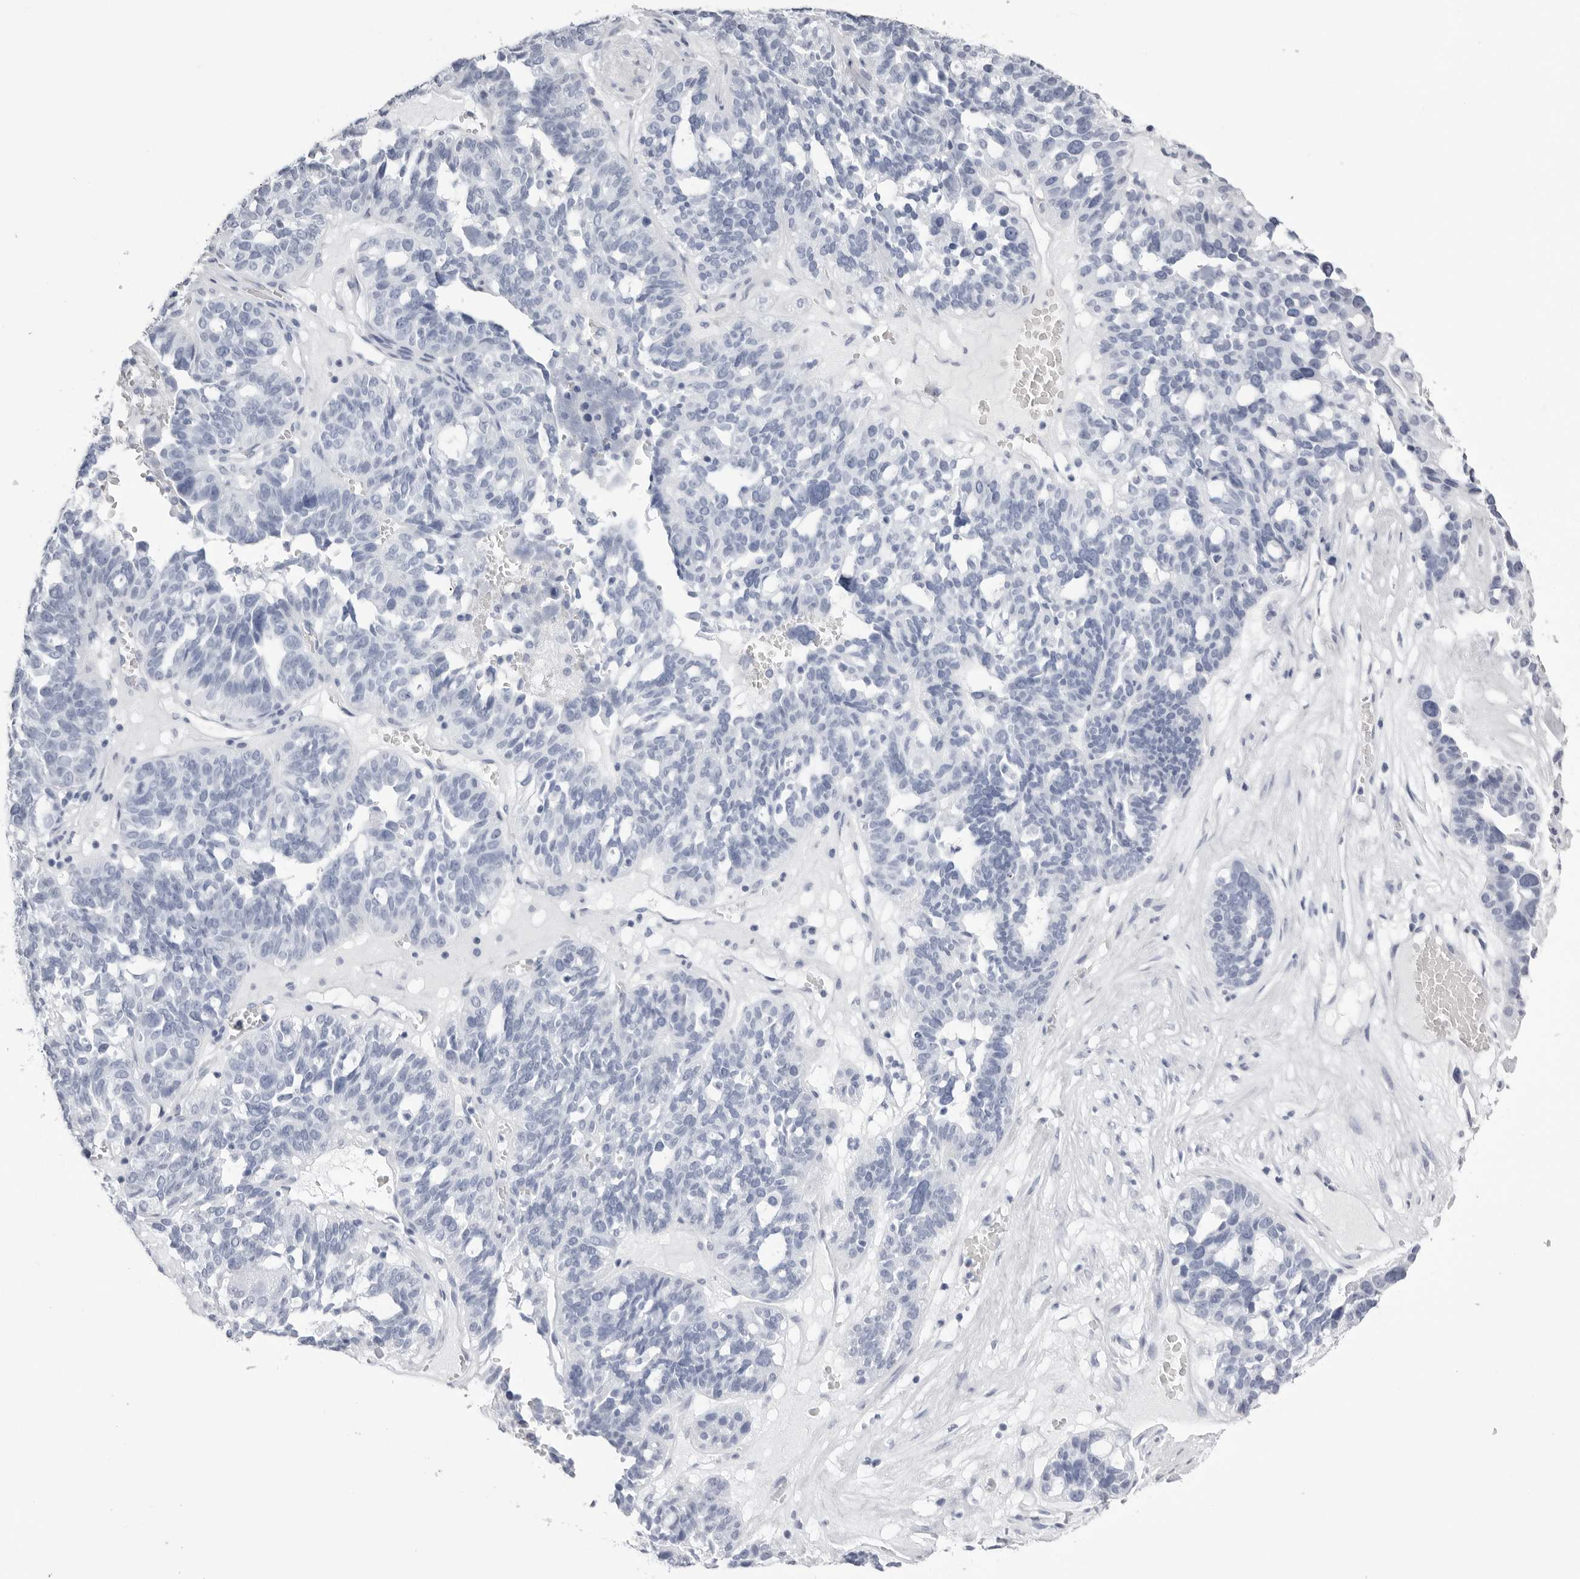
{"staining": {"intensity": "negative", "quantity": "none", "location": "none"}, "tissue": "ovarian cancer", "cell_type": "Tumor cells", "image_type": "cancer", "snomed": [{"axis": "morphology", "description": "Cystadenocarcinoma, serous, NOS"}, {"axis": "topography", "description": "Ovary"}], "caption": "Immunohistochemical staining of ovarian cancer (serous cystadenocarcinoma) exhibits no significant positivity in tumor cells. (Immunohistochemistry, brightfield microscopy, high magnification).", "gene": "TMOD4", "patient": {"sex": "female", "age": 59}}